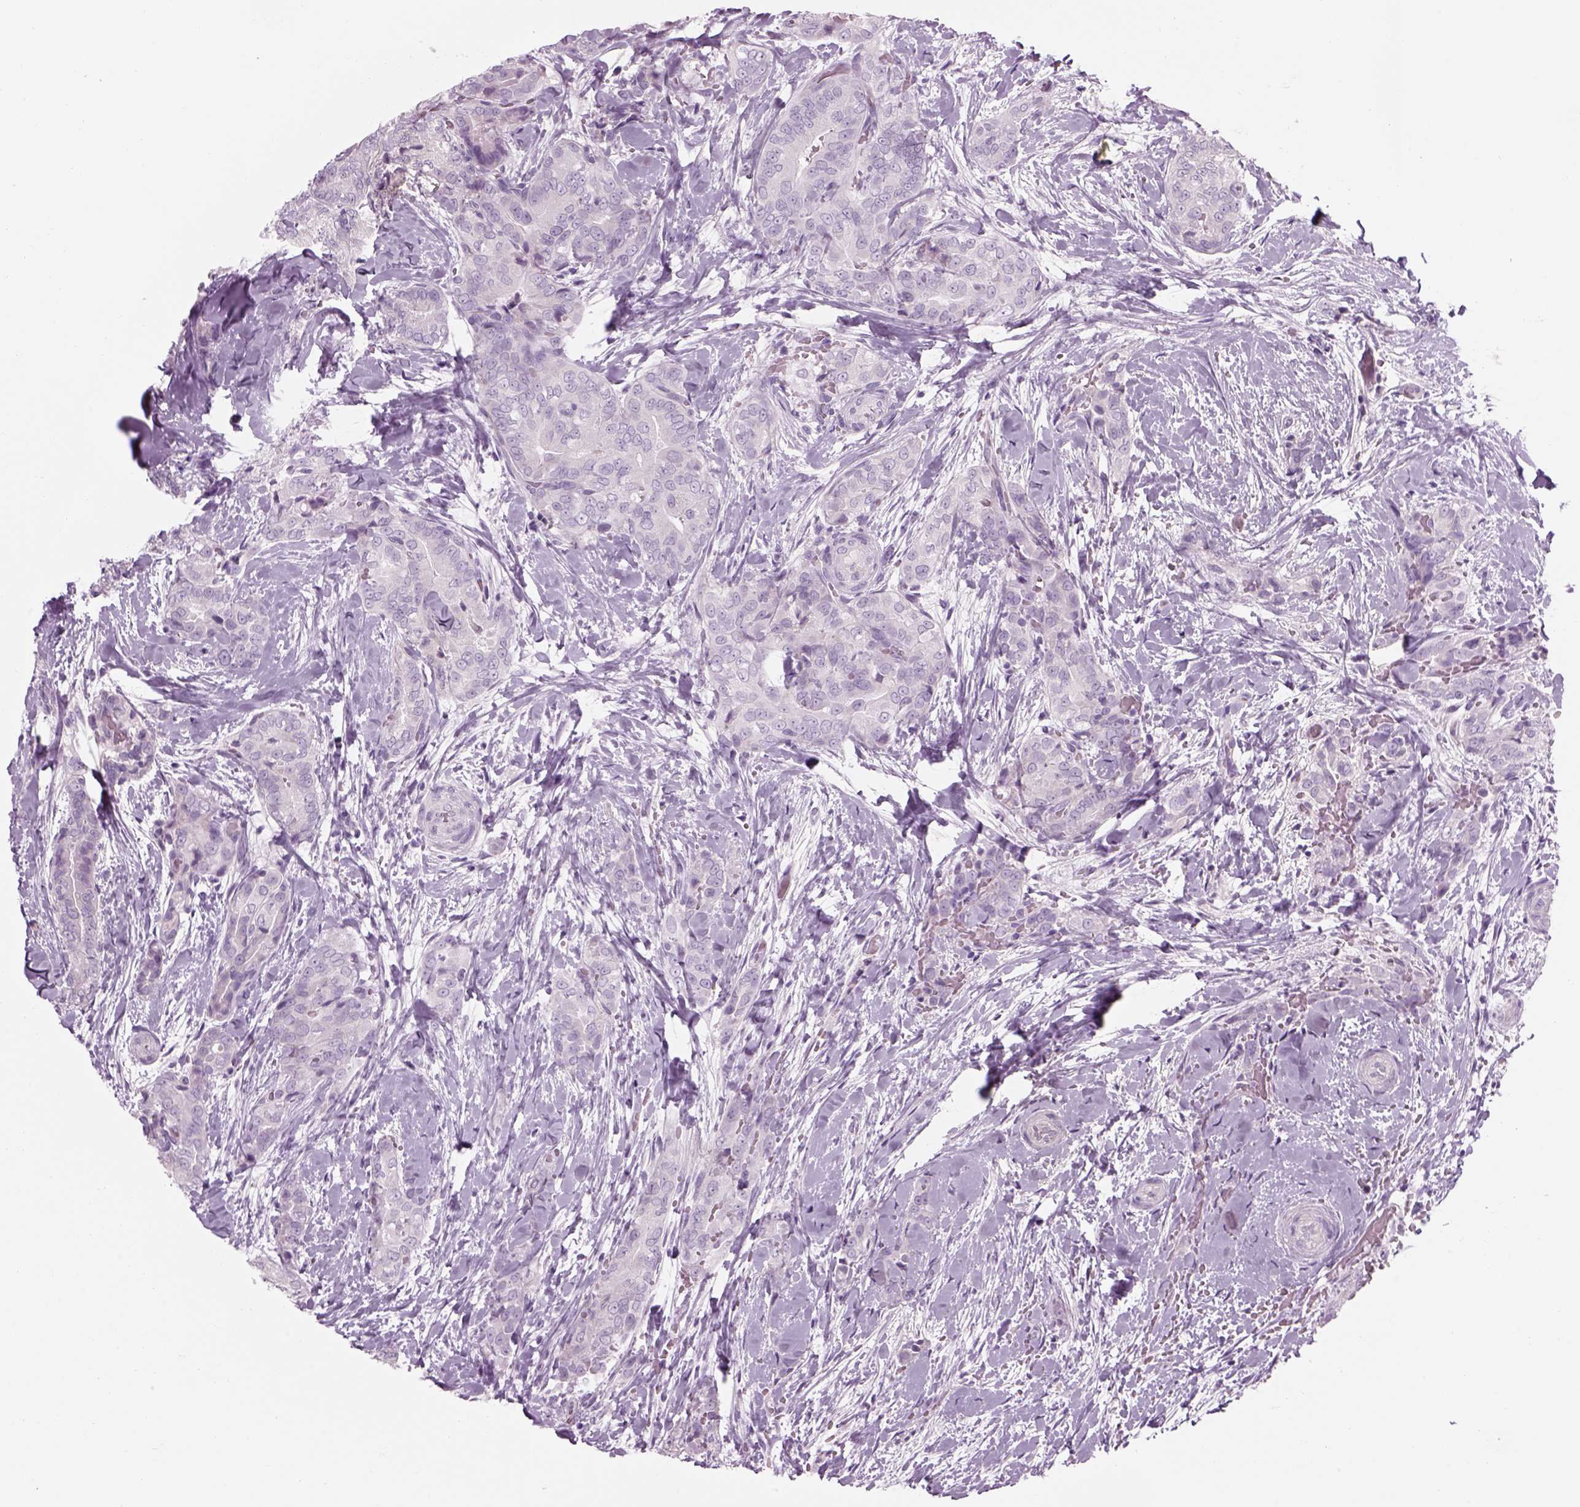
{"staining": {"intensity": "negative", "quantity": "none", "location": "none"}, "tissue": "thyroid cancer", "cell_type": "Tumor cells", "image_type": "cancer", "snomed": [{"axis": "morphology", "description": "Papillary adenocarcinoma, NOS"}, {"axis": "topography", "description": "Thyroid gland"}], "caption": "Tumor cells show no significant staining in thyroid cancer.", "gene": "GAS2L2", "patient": {"sex": "male", "age": 61}}